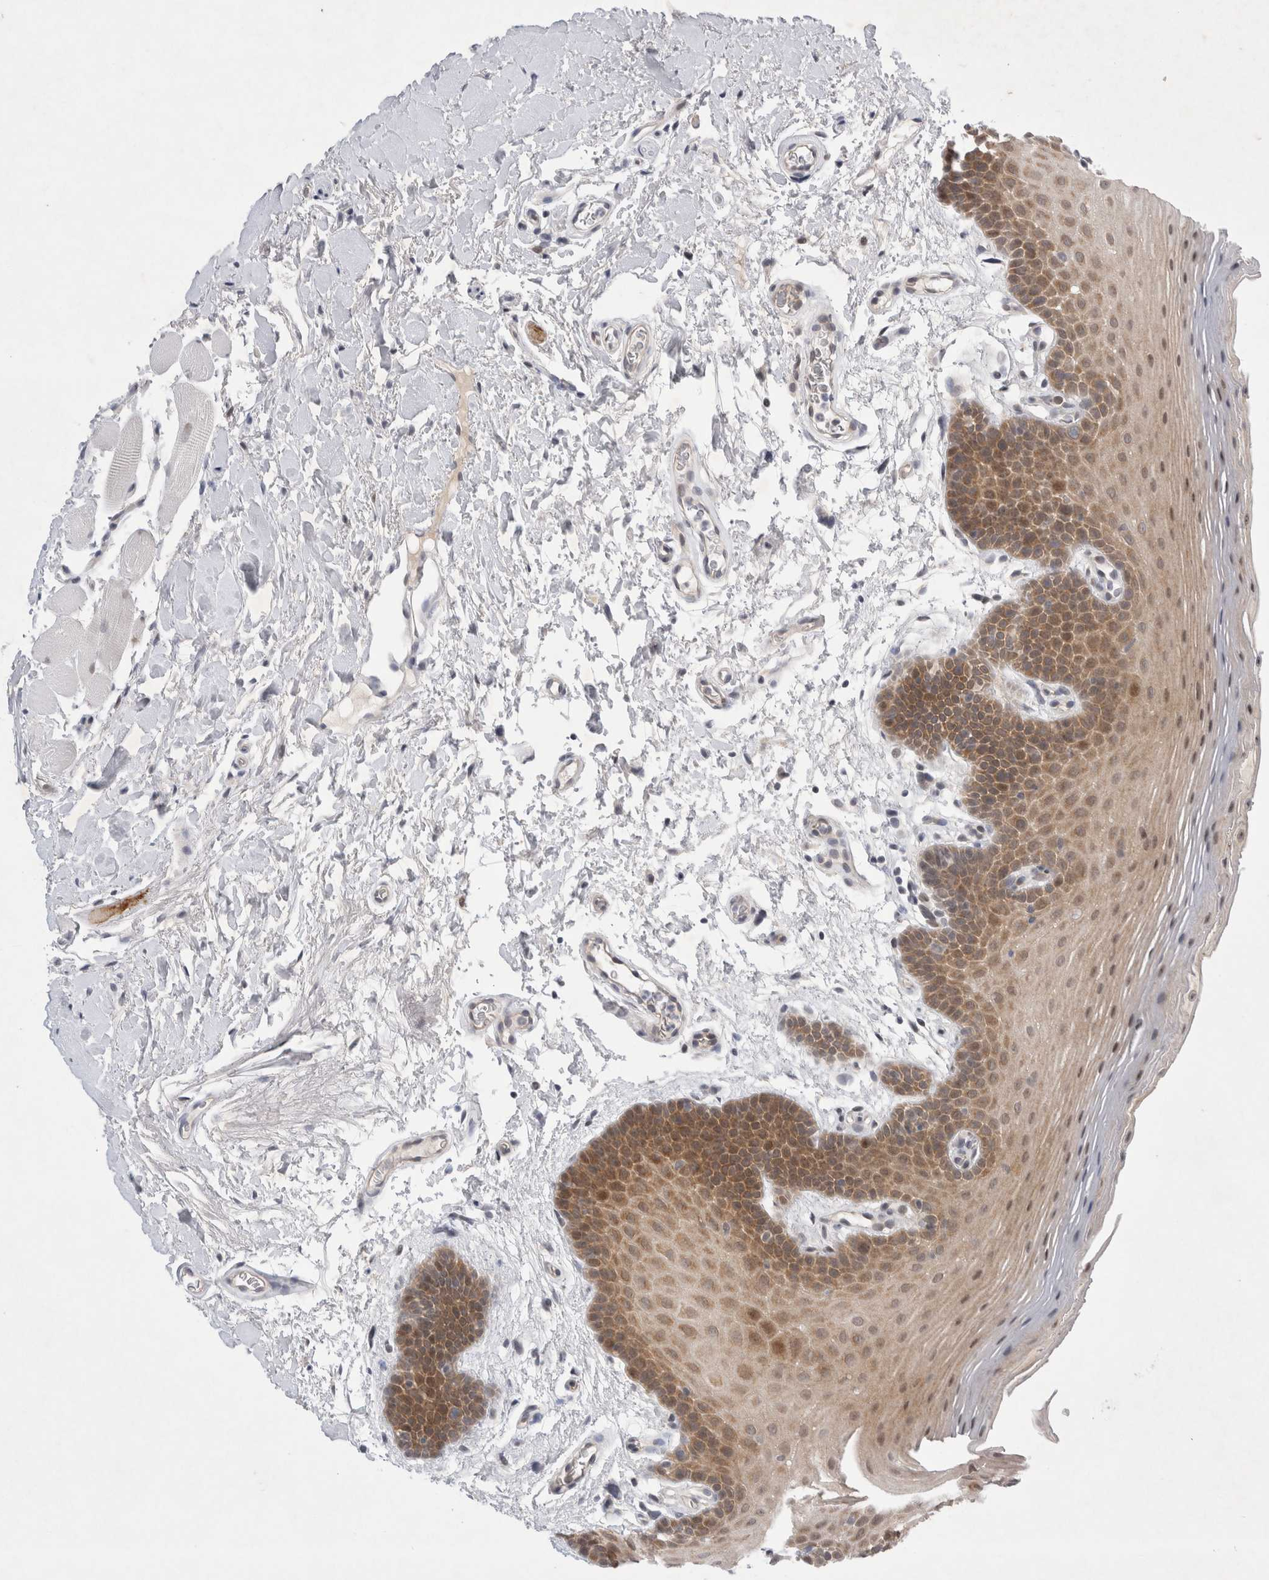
{"staining": {"intensity": "moderate", "quantity": "25%-75%", "location": "cytoplasmic/membranous,nuclear"}, "tissue": "oral mucosa", "cell_type": "Squamous epithelial cells", "image_type": "normal", "snomed": [{"axis": "morphology", "description": "Normal tissue, NOS"}, {"axis": "topography", "description": "Oral tissue"}], "caption": "High-magnification brightfield microscopy of normal oral mucosa stained with DAB (brown) and counterstained with hematoxylin (blue). squamous epithelial cells exhibit moderate cytoplasmic/membranous,nuclear staining is appreciated in about25%-75% of cells. The staining was performed using DAB (3,3'-diaminobenzidine), with brown indicating positive protein expression. Nuclei are stained blue with hematoxylin.", "gene": "WIPF2", "patient": {"sex": "male", "age": 62}}